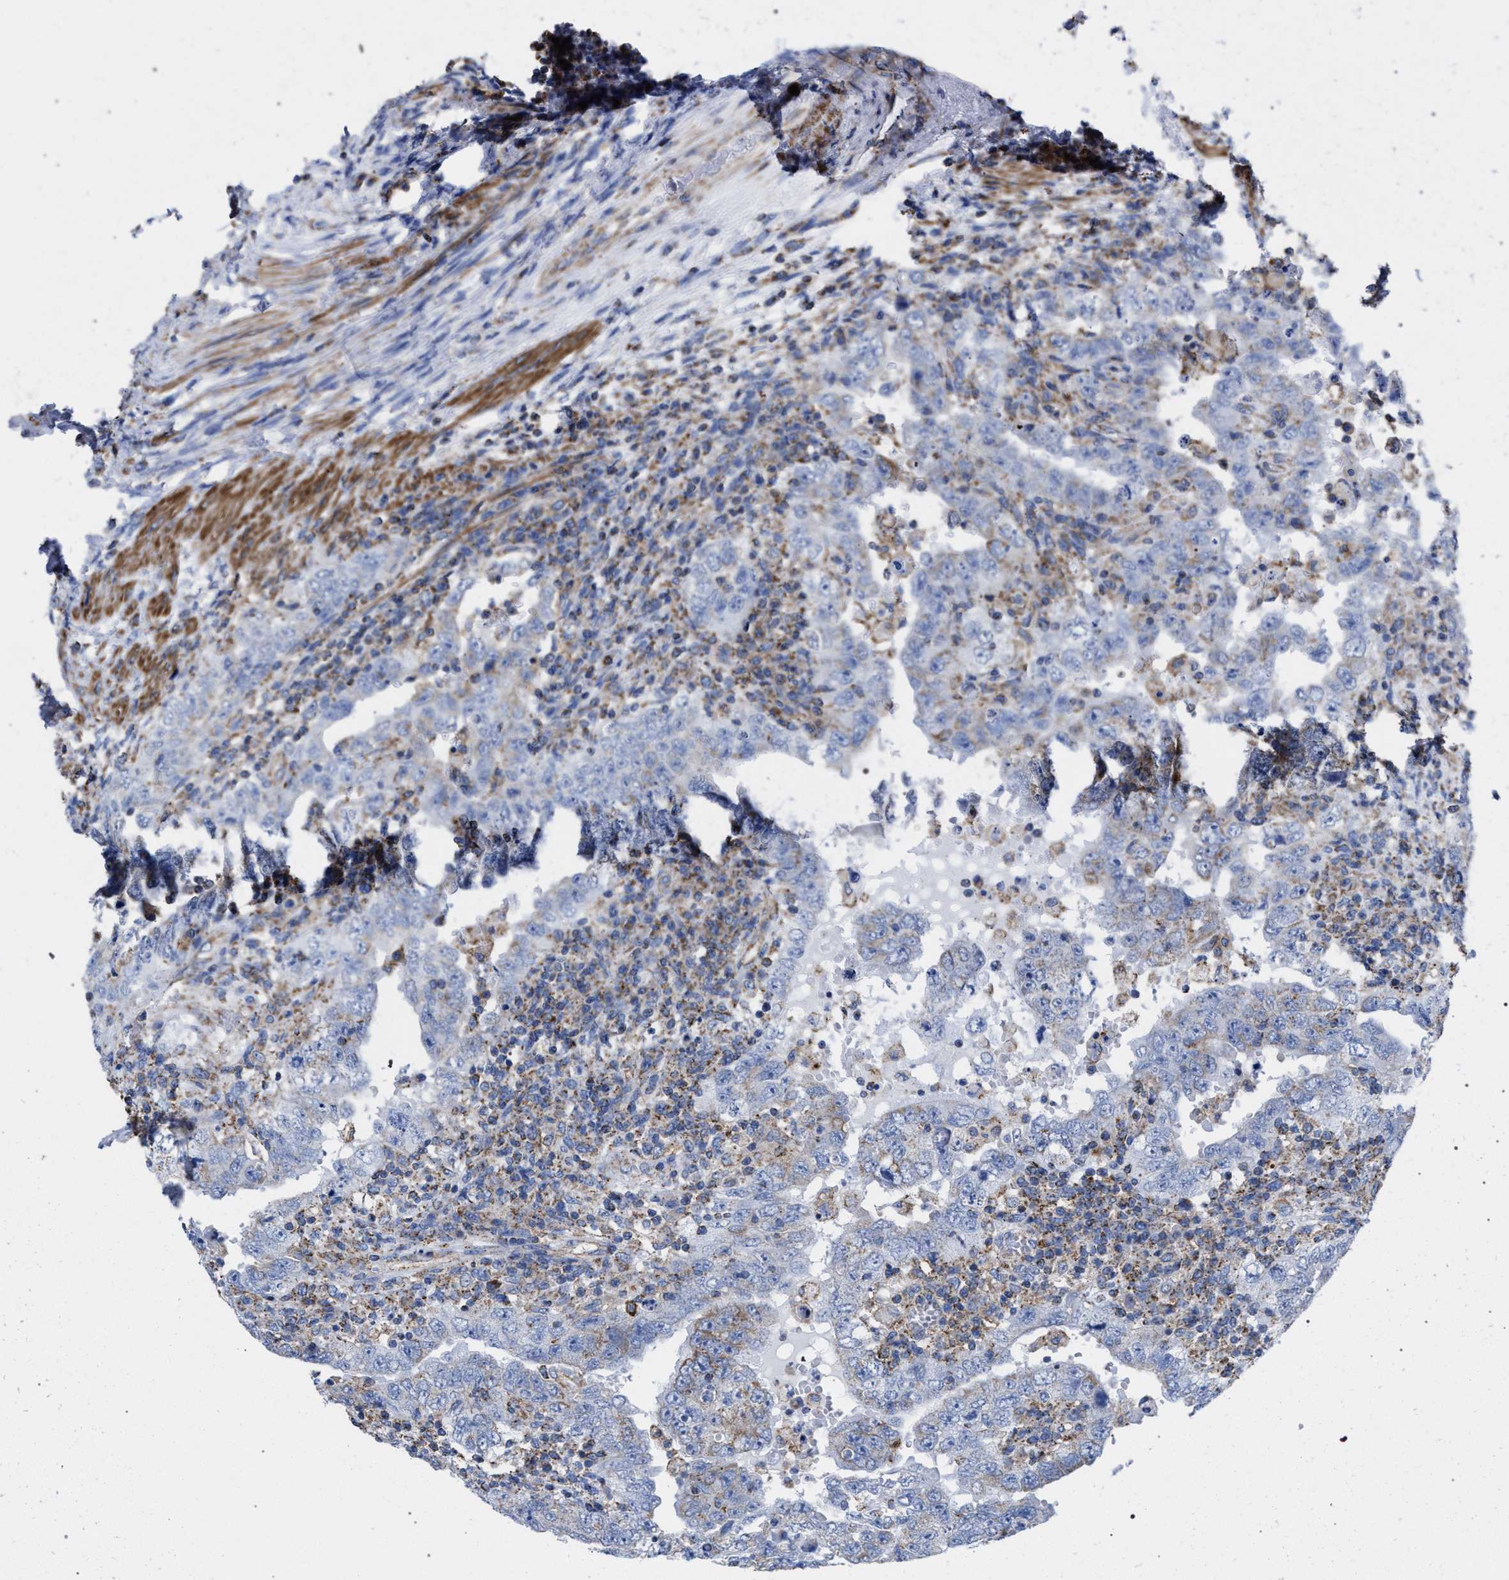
{"staining": {"intensity": "weak", "quantity": "<25%", "location": "cytoplasmic/membranous"}, "tissue": "testis cancer", "cell_type": "Tumor cells", "image_type": "cancer", "snomed": [{"axis": "morphology", "description": "Carcinoma, Embryonal, NOS"}, {"axis": "topography", "description": "Testis"}], "caption": "High power microscopy image of an immunohistochemistry histopathology image of testis cancer (embryonal carcinoma), revealing no significant staining in tumor cells.", "gene": "ACADS", "patient": {"sex": "male", "age": 26}}